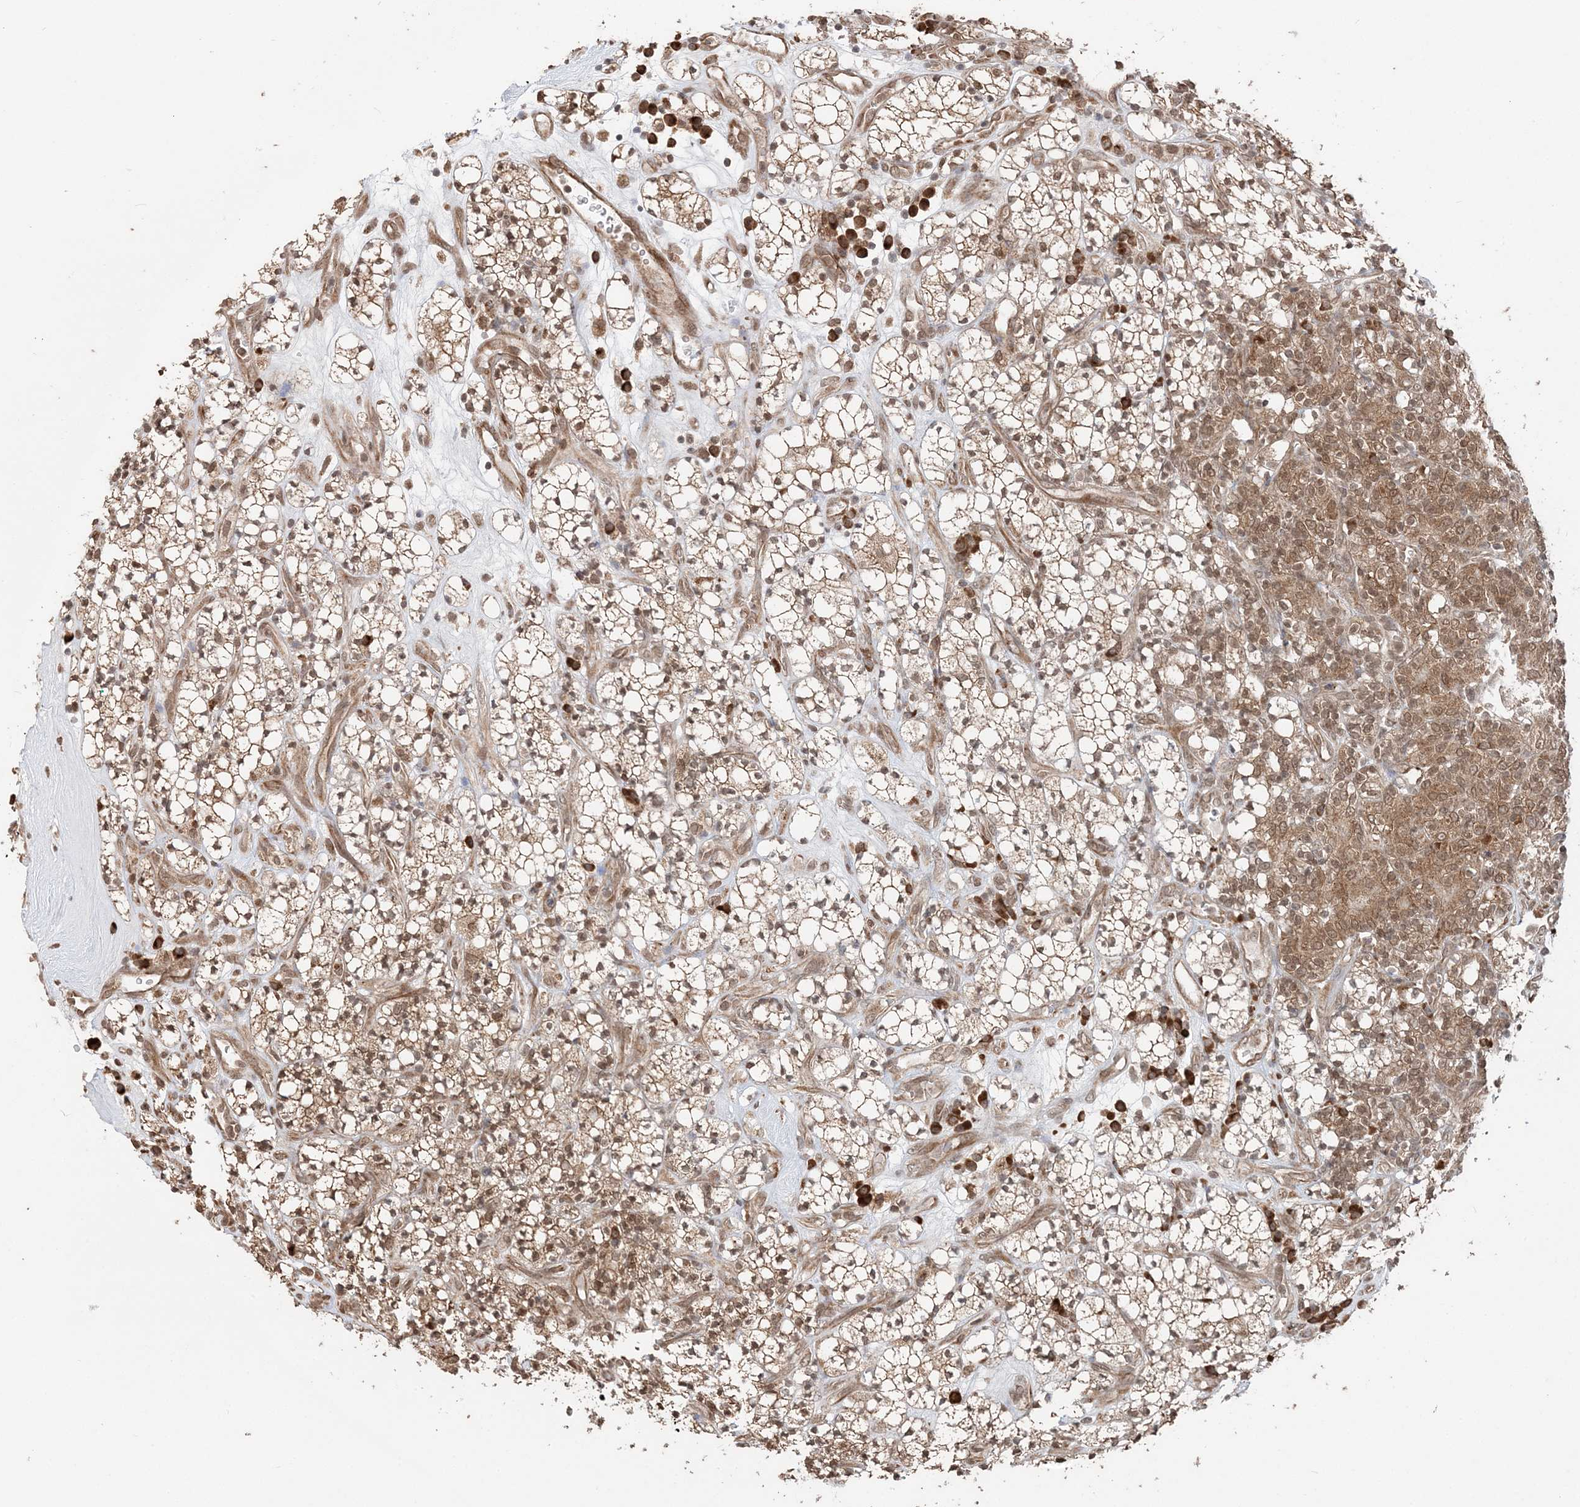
{"staining": {"intensity": "moderate", "quantity": ">75%", "location": "cytoplasmic/membranous,nuclear"}, "tissue": "renal cancer", "cell_type": "Tumor cells", "image_type": "cancer", "snomed": [{"axis": "morphology", "description": "Adenocarcinoma, NOS"}, {"axis": "topography", "description": "Kidney"}], "caption": "Immunohistochemistry (IHC) of human renal cancer (adenocarcinoma) shows medium levels of moderate cytoplasmic/membranous and nuclear positivity in approximately >75% of tumor cells.", "gene": "TMED10", "patient": {"sex": "male", "age": 77}}